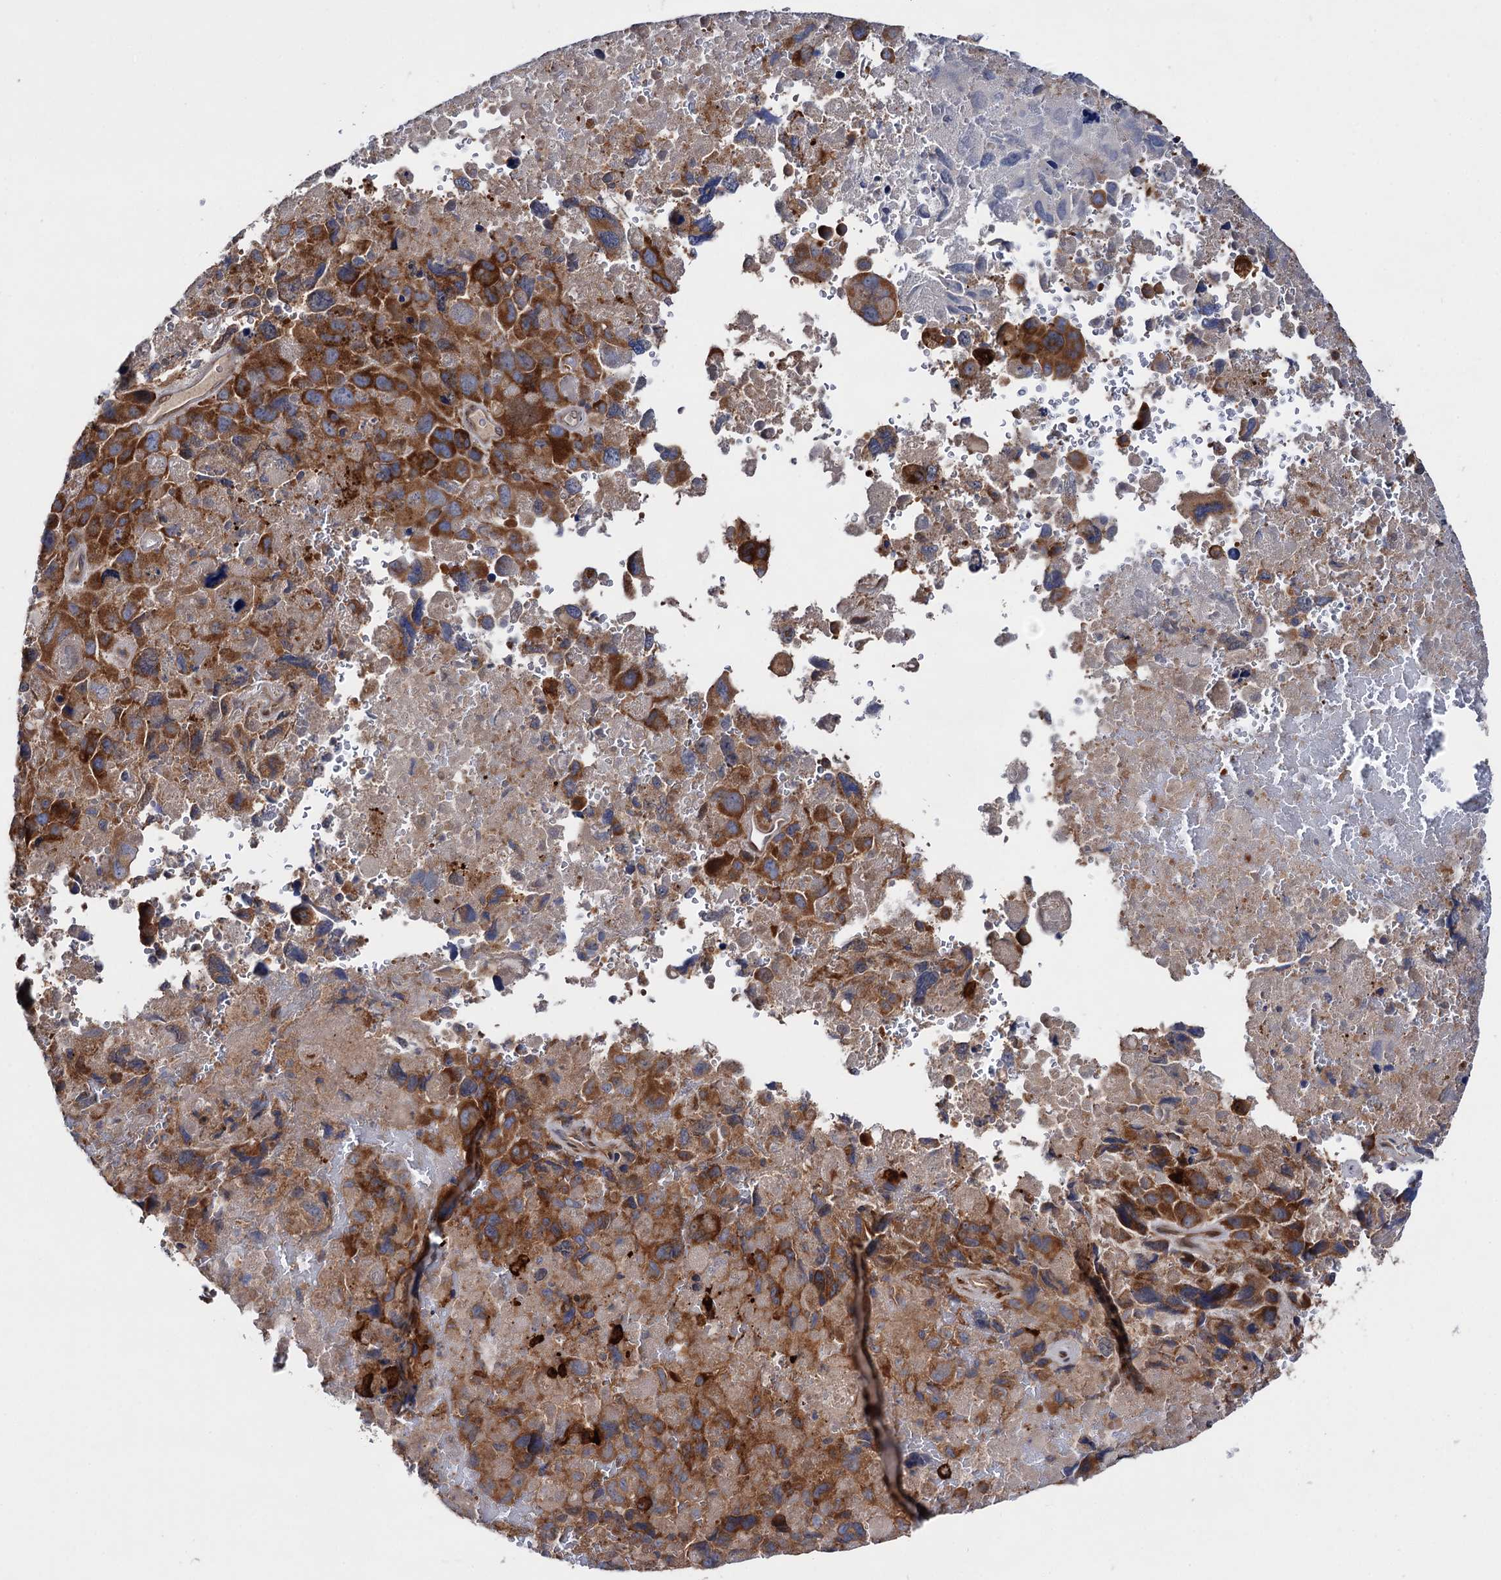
{"staining": {"intensity": "moderate", "quantity": ">75%", "location": "cytoplasmic/membranous"}, "tissue": "melanoma", "cell_type": "Tumor cells", "image_type": "cancer", "snomed": [{"axis": "morphology", "description": "Malignant melanoma, Metastatic site"}, {"axis": "topography", "description": "Brain"}], "caption": "Immunohistochemical staining of human malignant melanoma (metastatic site) exhibits medium levels of moderate cytoplasmic/membranous staining in about >75% of tumor cells. (brown staining indicates protein expression, while blue staining denotes nuclei).", "gene": "NAA25", "patient": {"sex": "female", "age": 53}}